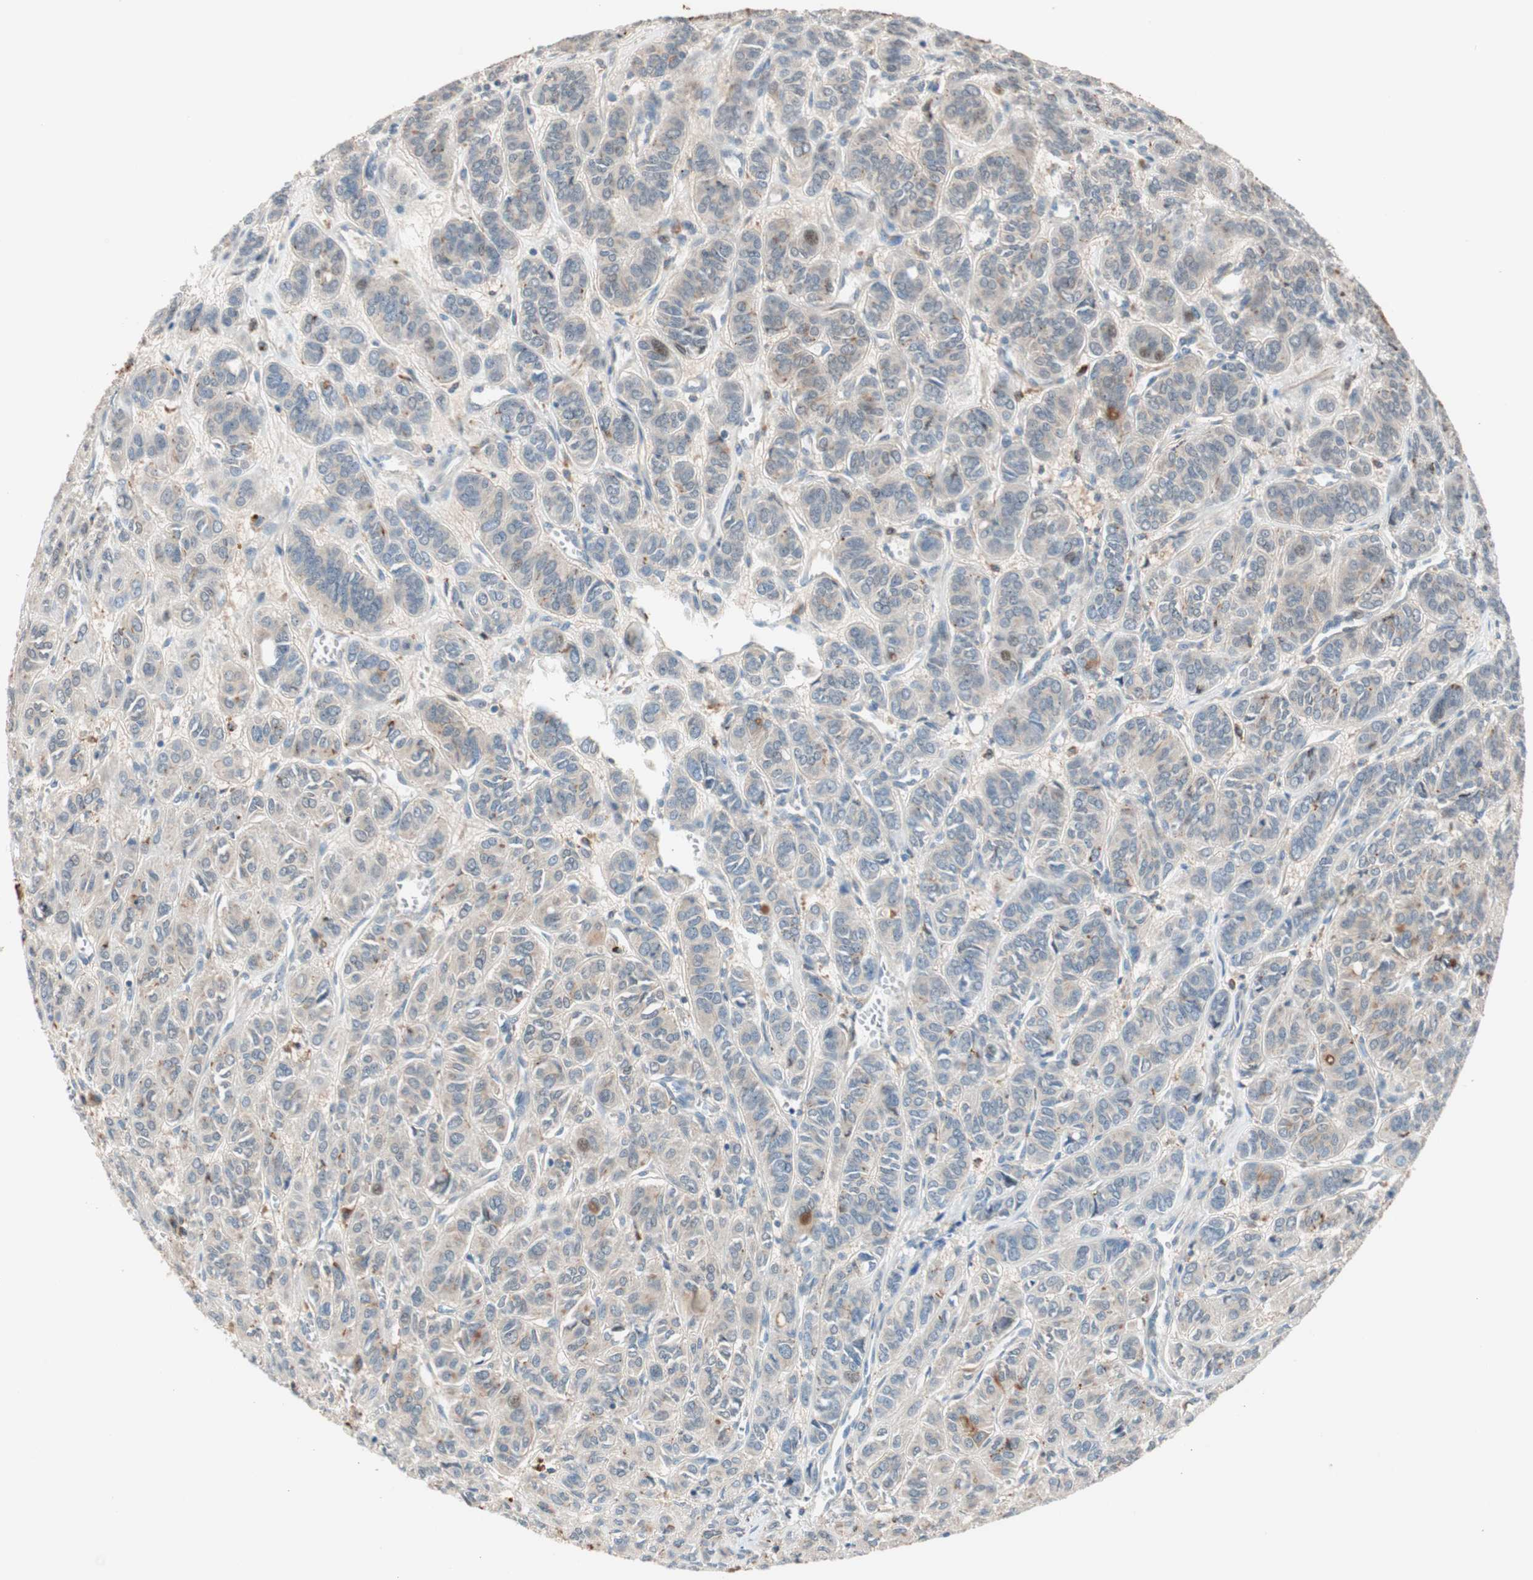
{"staining": {"intensity": "weak", "quantity": ">75%", "location": "cytoplasmic/membranous"}, "tissue": "thyroid cancer", "cell_type": "Tumor cells", "image_type": "cancer", "snomed": [{"axis": "morphology", "description": "Follicular adenoma carcinoma, NOS"}, {"axis": "topography", "description": "Thyroid gland"}], "caption": "Thyroid follicular adenoma carcinoma was stained to show a protein in brown. There is low levels of weak cytoplasmic/membranous positivity in about >75% of tumor cells. The staining was performed using DAB to visualize the protein expression in brown, while the nuclei were stained in blue with hematoxylin (Magnification: 20x).", "gene": "PIK3R3", "patient": {"sex": "female", "age": 71}}